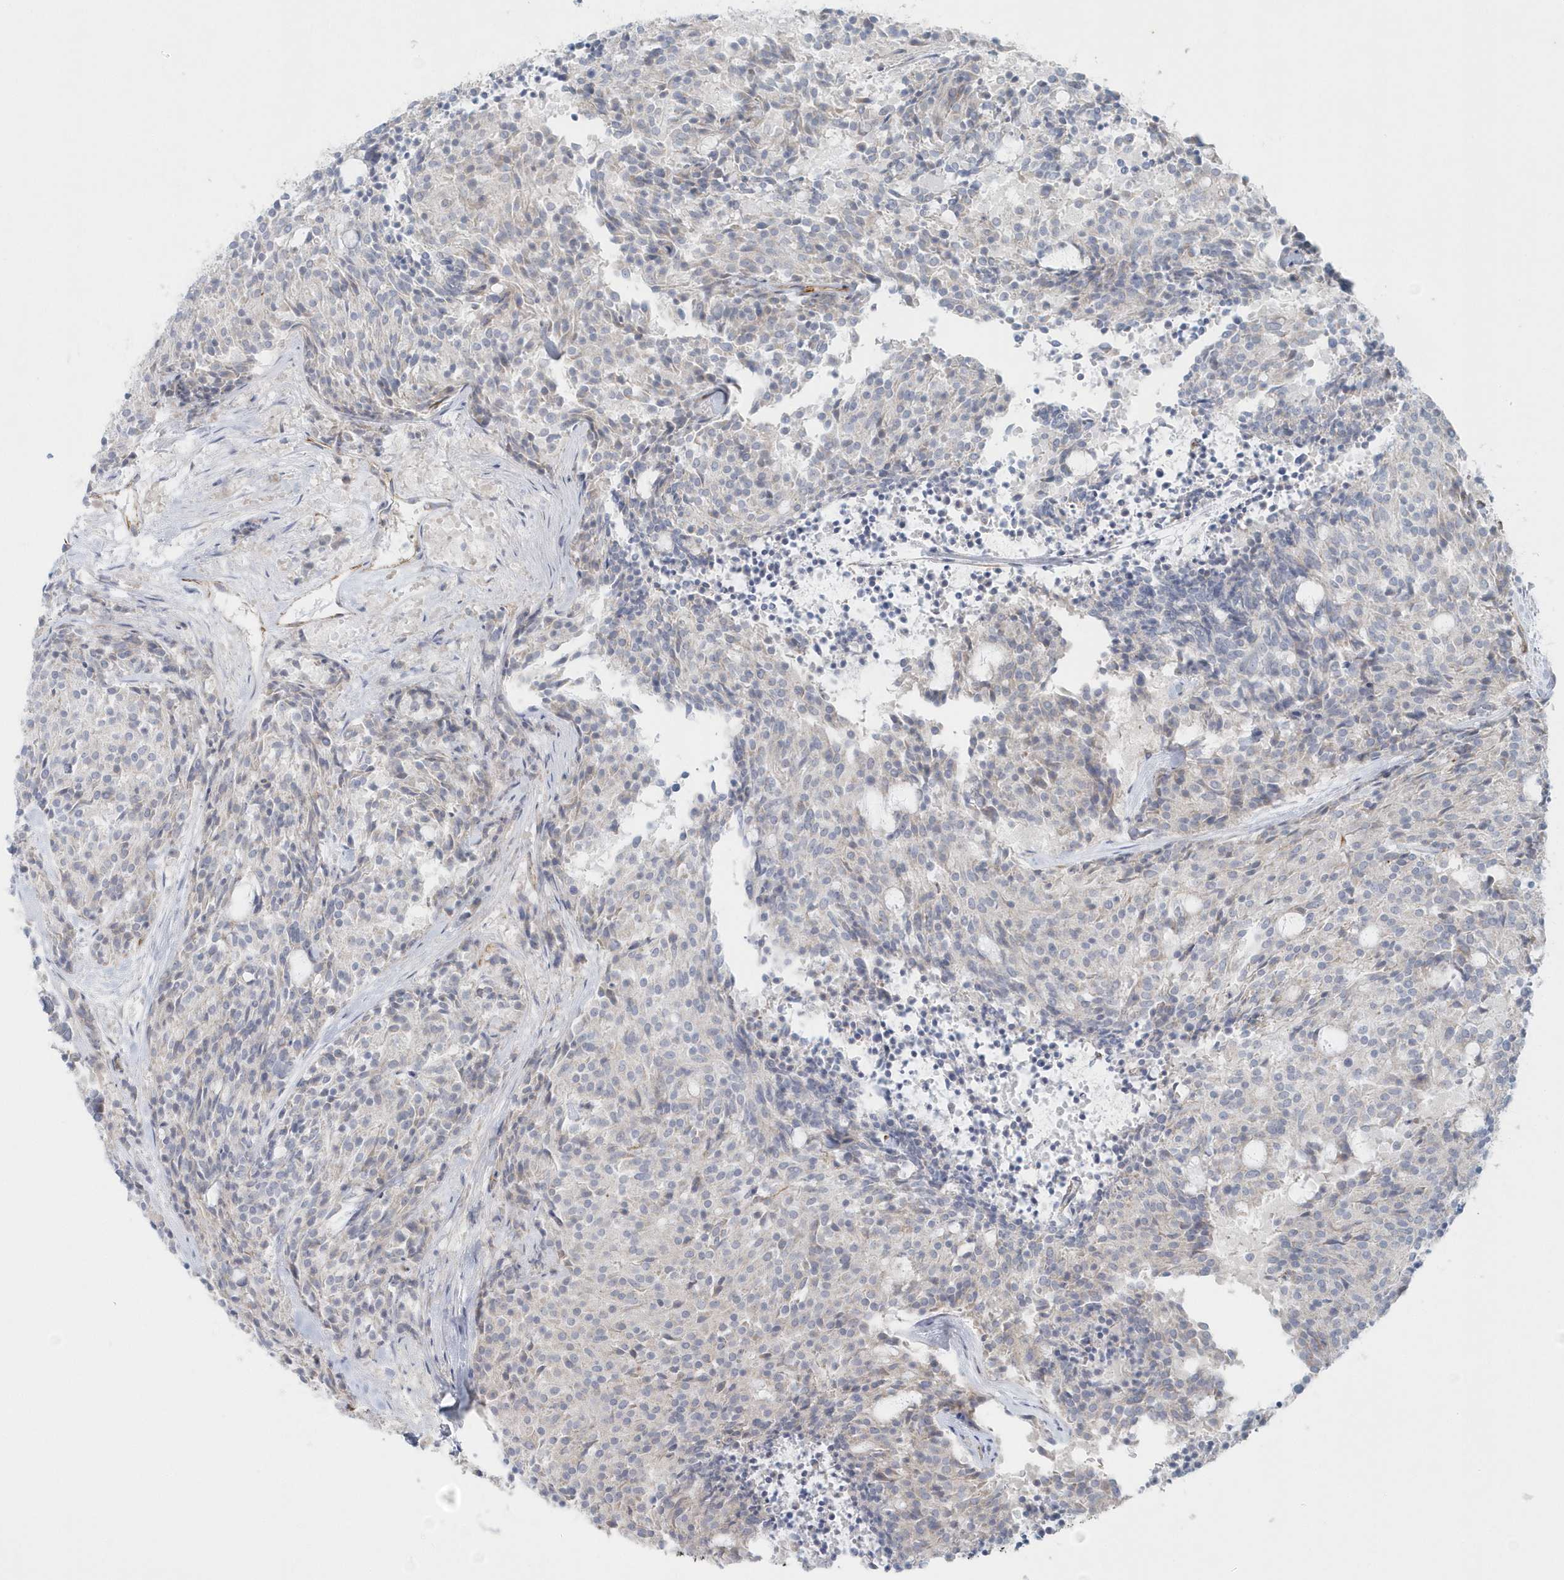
{"staining": {"intensity": "weak", "quantity": "<25%", "location": "cytoplasmic/membranous"}, "tissue": "carcinoid", "cell_type": "Tumor cells", "image_type": "cancer", "snomed": [{"axis": "morphology", "description": "Carcinoid, malignant, NOS"}, {"axis": "topography", "description": "Pancreas"}], "caption": "Carcinoid was stained to show a protein in brown. There is no significant staining in tumor cells.", "gene": "GPR152", "patient": {"sex": "female", "age": 54}}